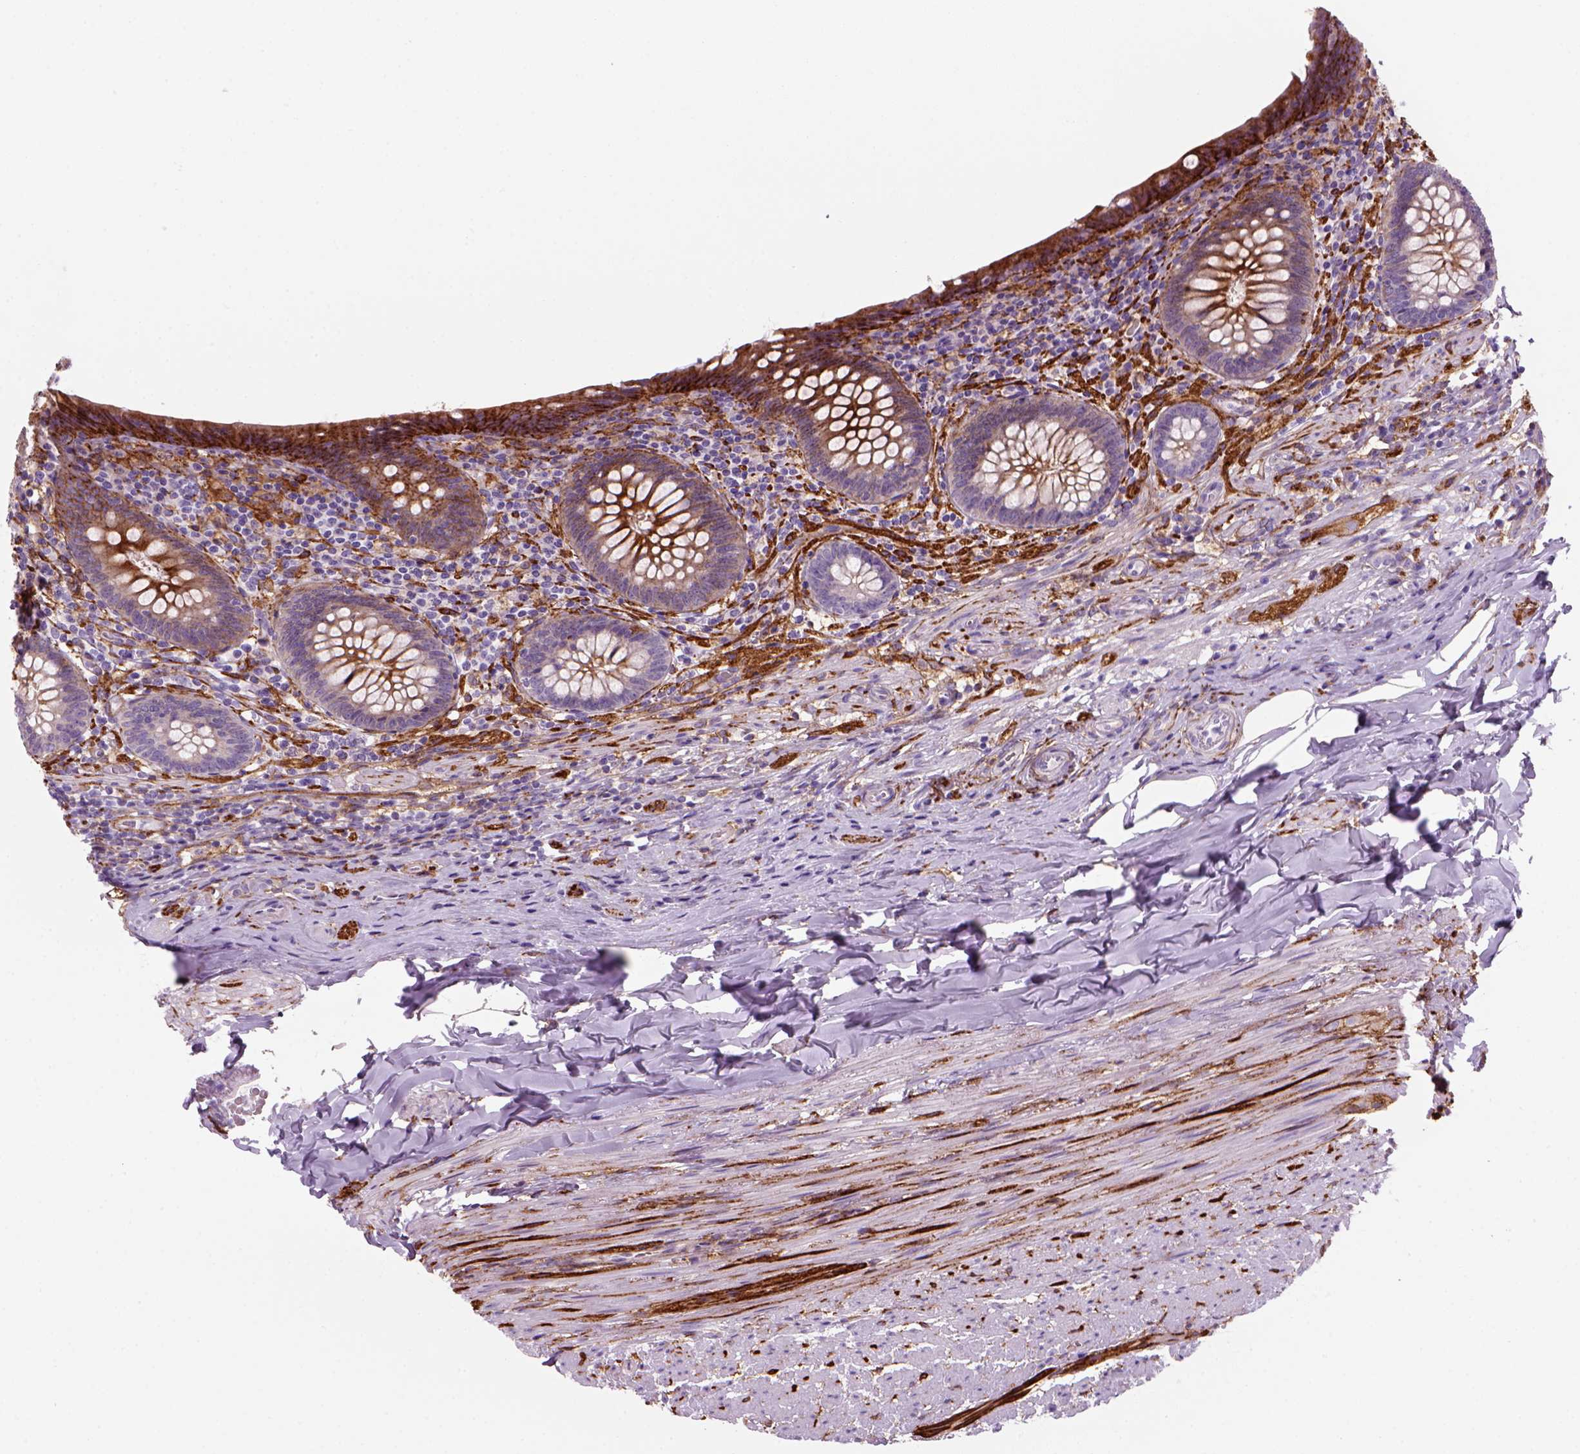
{"staining": {"intensity": "strong", "quantity": ">75%", "location": "cytoplasmic/membranous"}, "tissue": "appendix", "cell_type": "Glandular cells", "image_type": "normal", "snomed": [{"axis": "morphology", "description": "Normal tissue, NOS"}, {"axis": "topography", "description": "Appendix"}], "caption": "IHC of unremarkable human appendix exhibits high levels of strong cytoplasmic/membranous positivity in approximately >75% of glandular cells.", "gene": "MARCKS", "patient": {"sex": "male", "age": 47}}